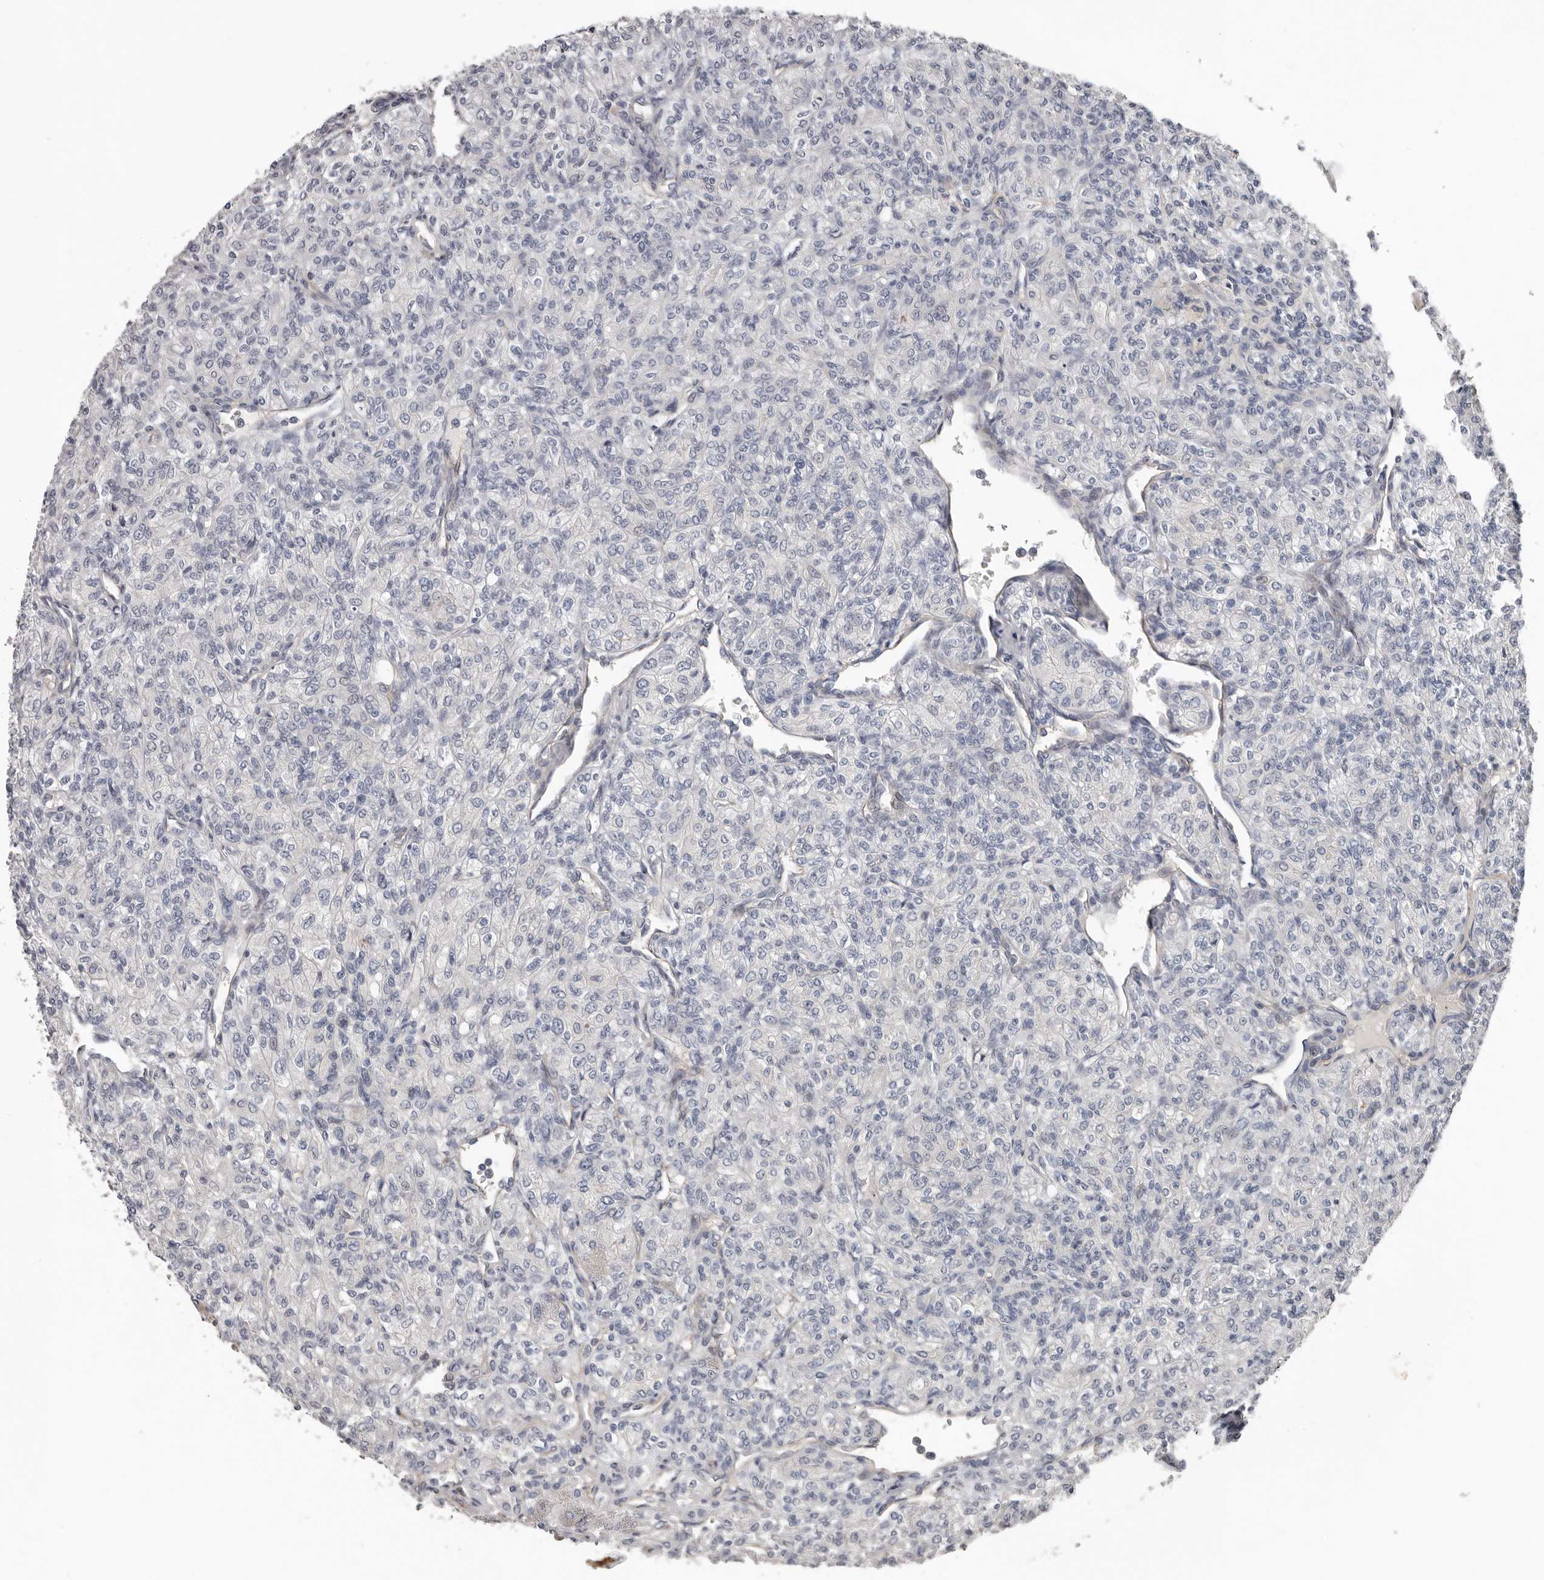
{"staining": {"intensity": "negative", "quantity": "none", "location": "none"}, "tissue": "renal cancer", "cell_type": "Tumor cells", "image_type": "cancer", "snomed": [{"axis": "morphology", "description": "Adenocarcinoma, NOS"}, {"axis": "topography", "description": "Kidney"}], "caption": "Tumor cells show no significant positivity in renal adenocarcinoma.", "gene": "RNF217", "patient": {"sex": "male", "age": 77}}